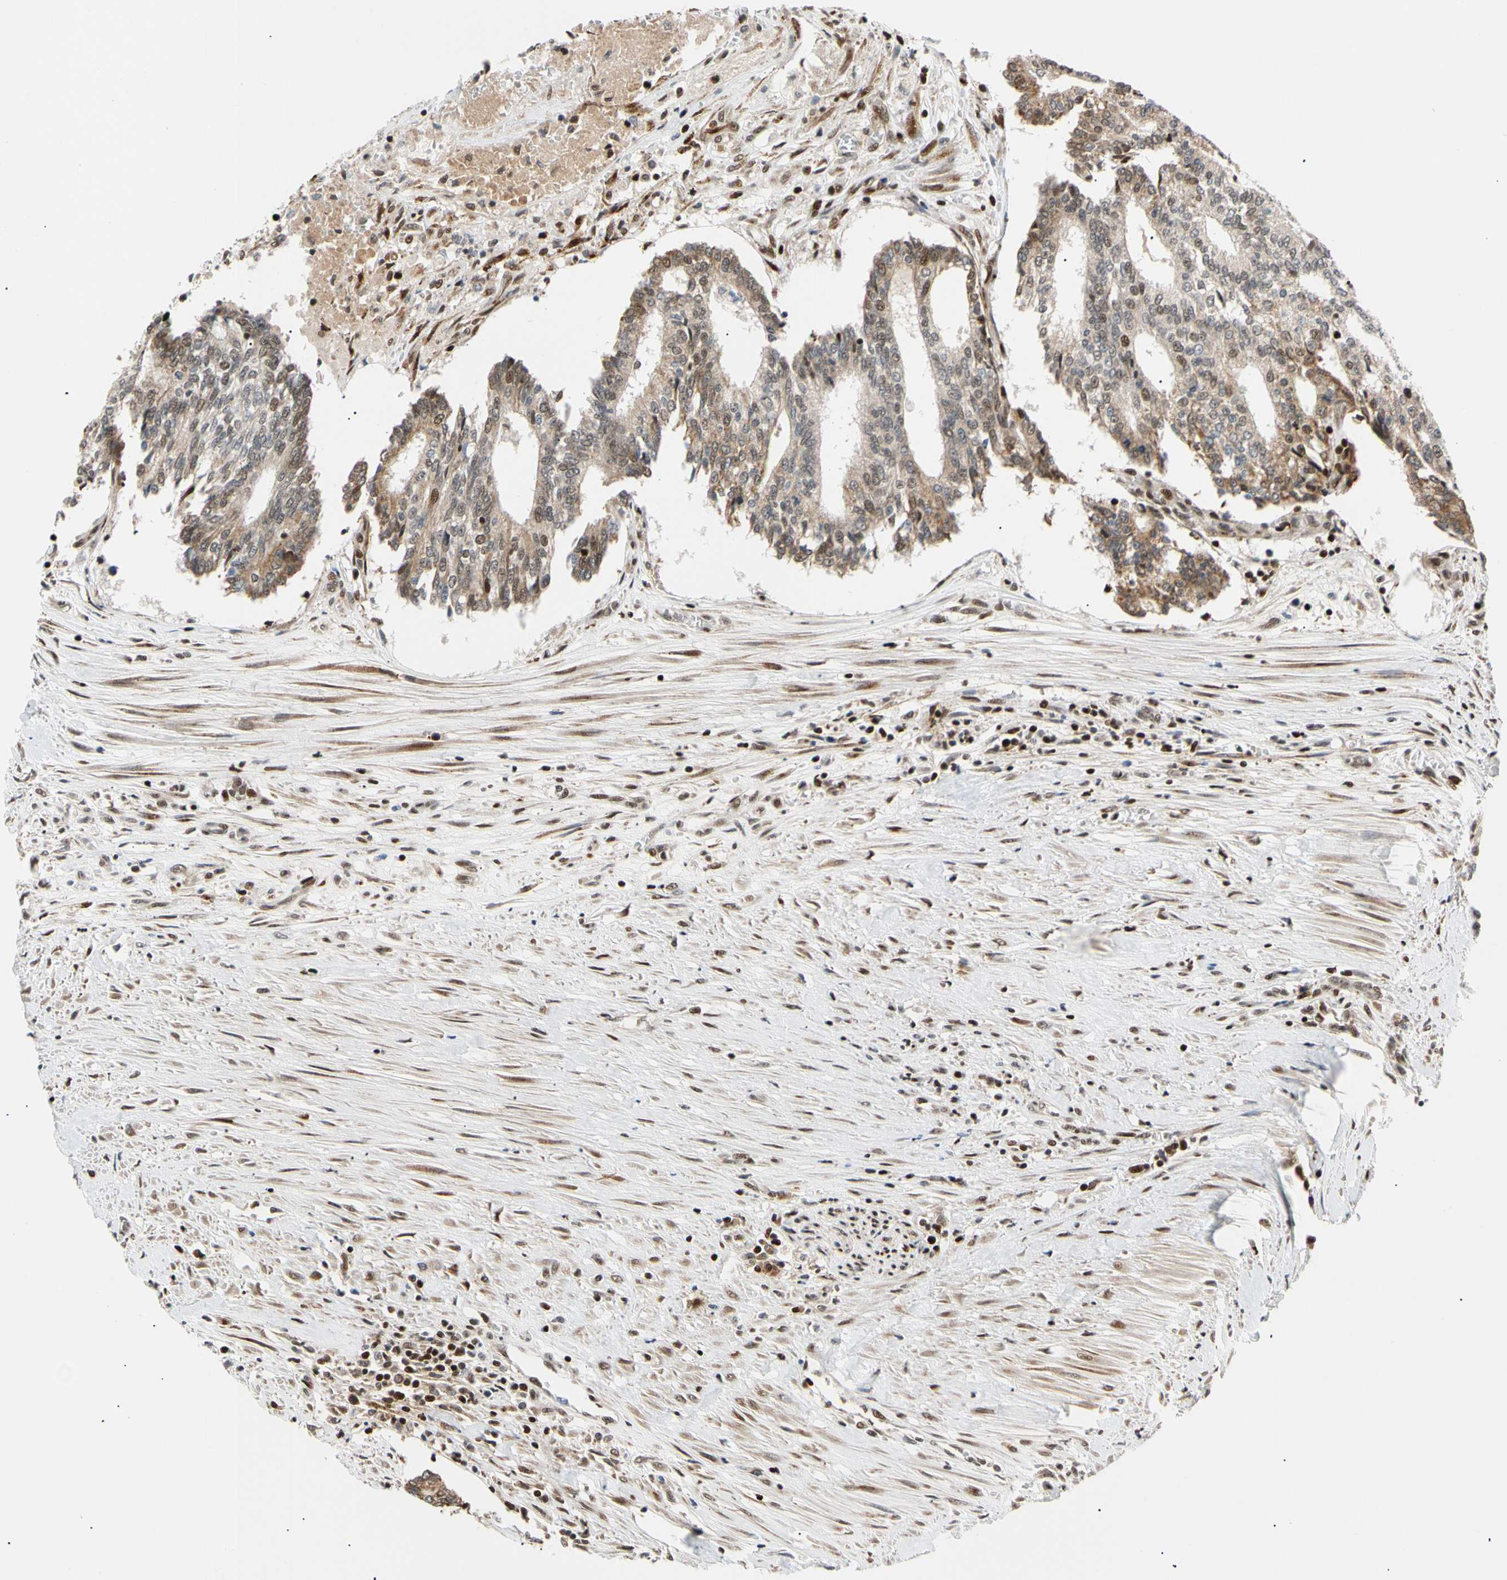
{"staining": {"intensity": "moderate", "quantity": "25%-75%", "location": "nuclear"}, "tissue": "prostate cancer", "cell_type": "Tumor cells", "image_type": "cancer", "snomed": [{"axis": "morphology", "description": "Adenocarcinoma, High grade"}, {"axis": "topography", "description": "Prostate"}], "caption": "An image of prostate cancer stained for a protein displays moderate nuclear brown staining in tumor cells.", "gene": "E2F1", "patient": {"sex": "male", "age": 55}}